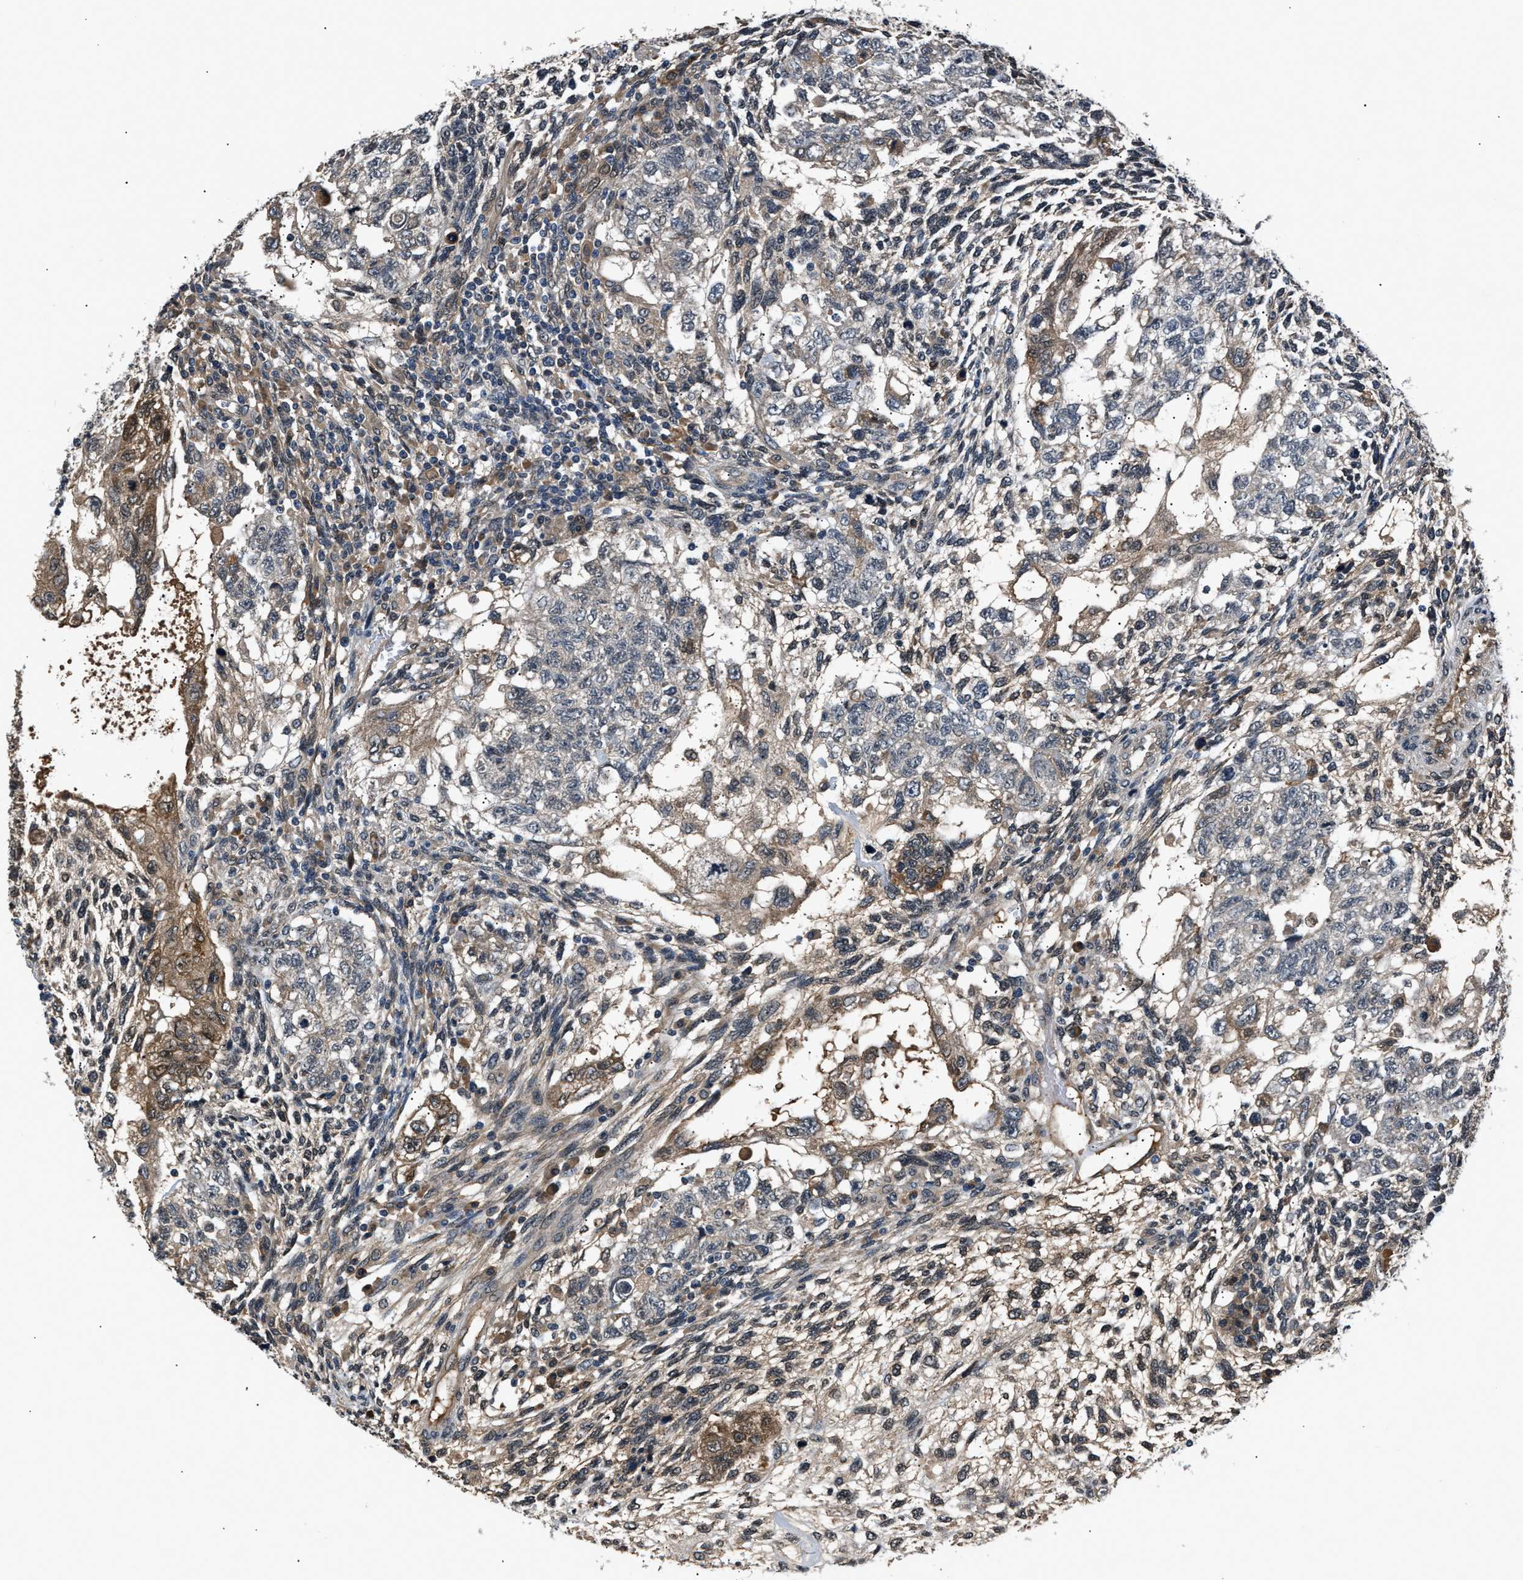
{"staining": {"intensity": "weak", "quantity": "25%-75%", "location": "cytoplasmic/membranous"}, "tissue": "testis cancer", "cell_type": "Tumor cells", "image_type": "cancer", "snomed": [{"axis": "morphology", "description": "Normal tissue, NOS"}, {"axis": "morphology", "description": "Carcinoma, Embryonal, NOS"}, {"axis": "topography", "description": "Testis"}], "caption": "DAB immunohistochemical staining of human testis embryonal carcinoma exhibits weak cytoplasmic/membranous protein positivity in about 25%-75% of tumor cells.", "gene": "TP53I3", "patient": {"sex": "male", "age": 36}}